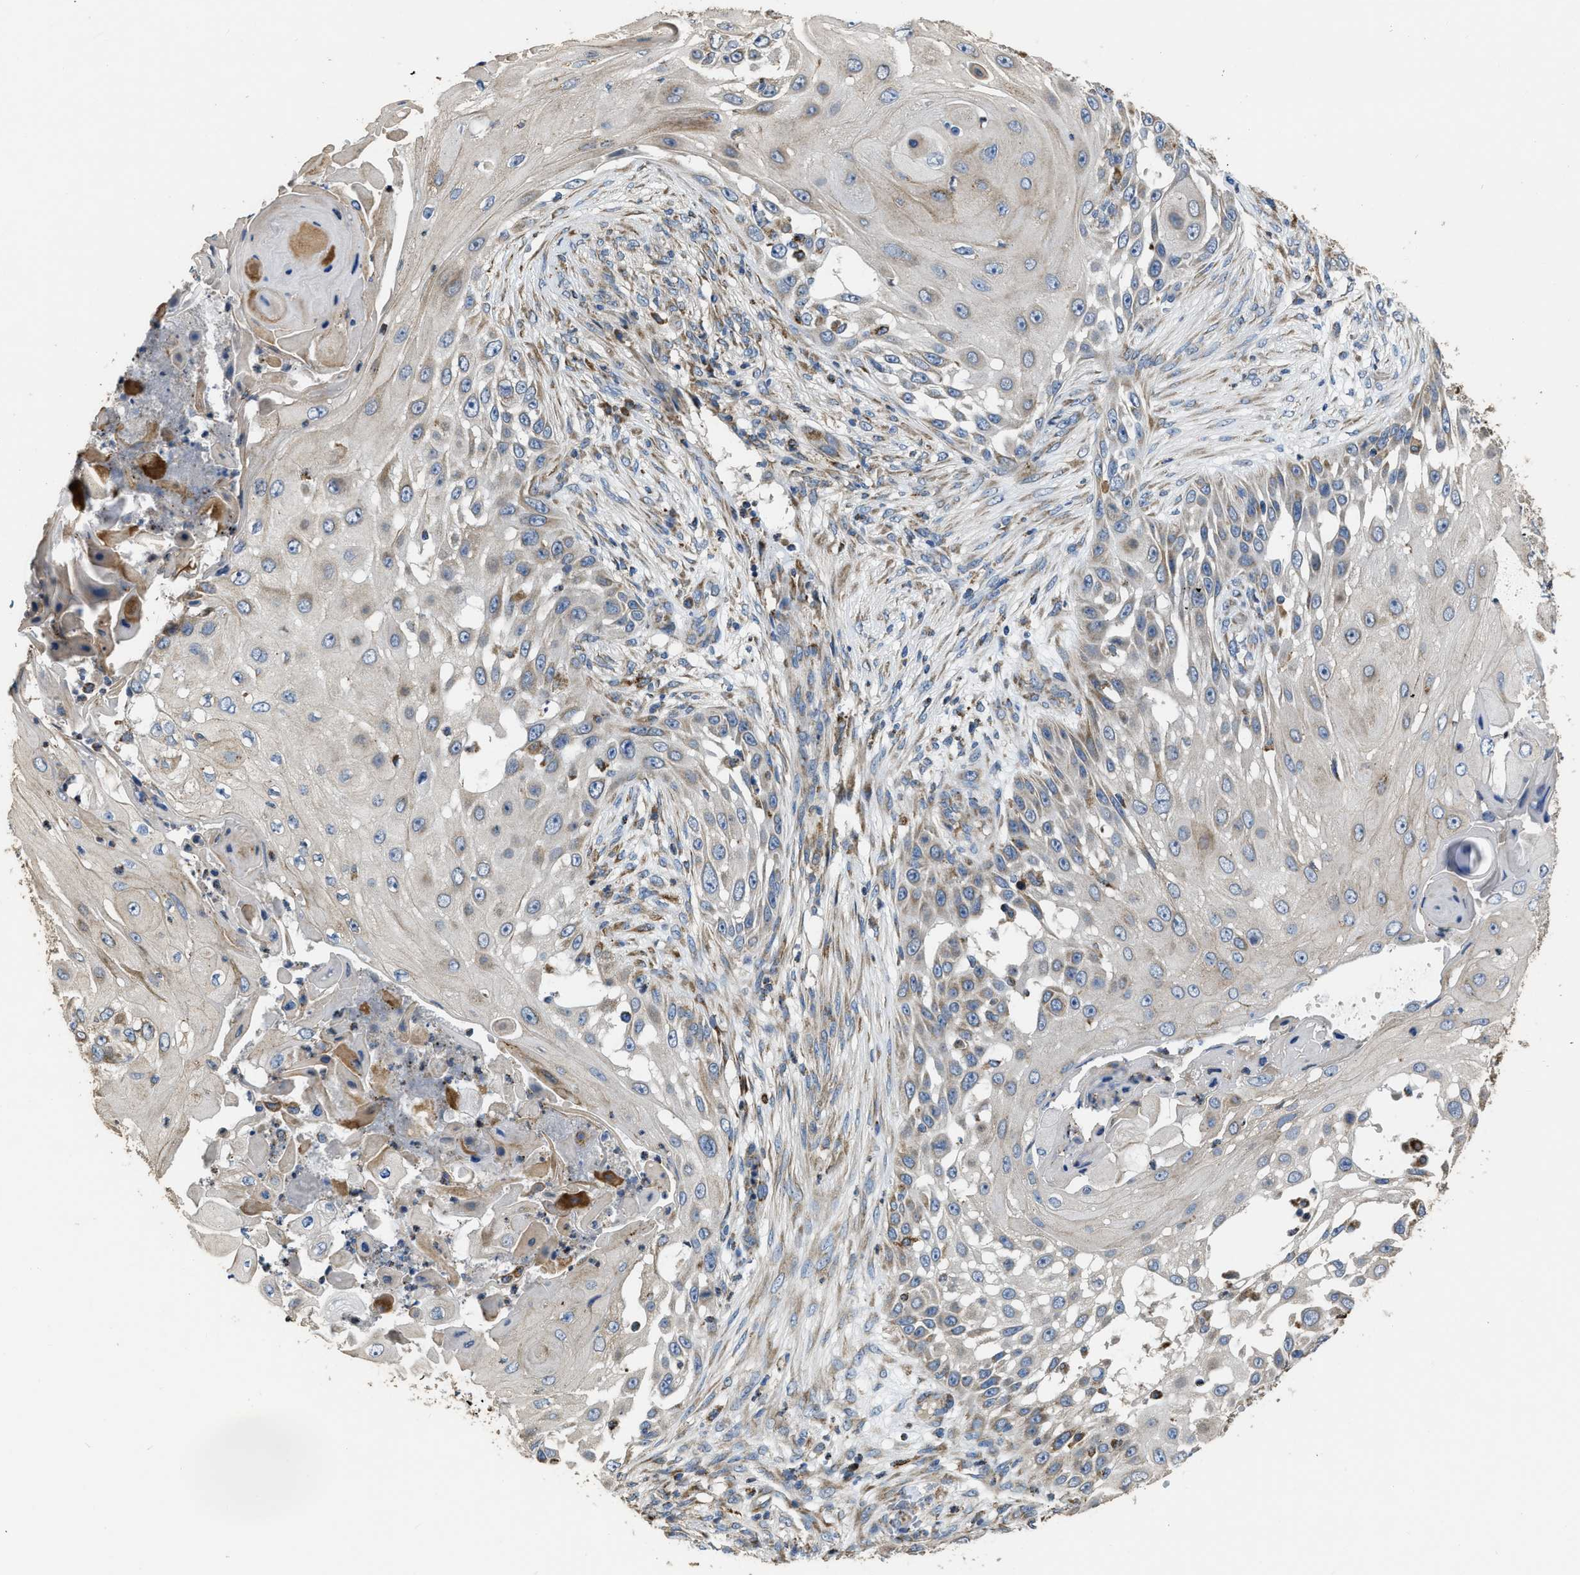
{"staining": {"intensity": "weak", "quantity": "<25%", "location": "cytoplasmic/membranous"}, "tissue": "skin cancer", "cell_type": "Tumor cells", "image_type": "cancer", "snomed": [{"axis": "morphology", "description": "Squamous cell carcinoma, NOS"}, {"axis": "topography", "description": "Skin"}], "caption": "High magnification brightfield microscopy of skin cancer (squamous cell carcinoma) stained with DAB (3,3'-diaminobenzidine) (brown) and counterstained with hematoxylin (blue): tumor cells show no significant expression. The staining is performed using DAB brown chromogen with nuclei counter-stained in using hematoxylin.", "gene": "AK2", "patient": {"sex": "female", "age": 44}}